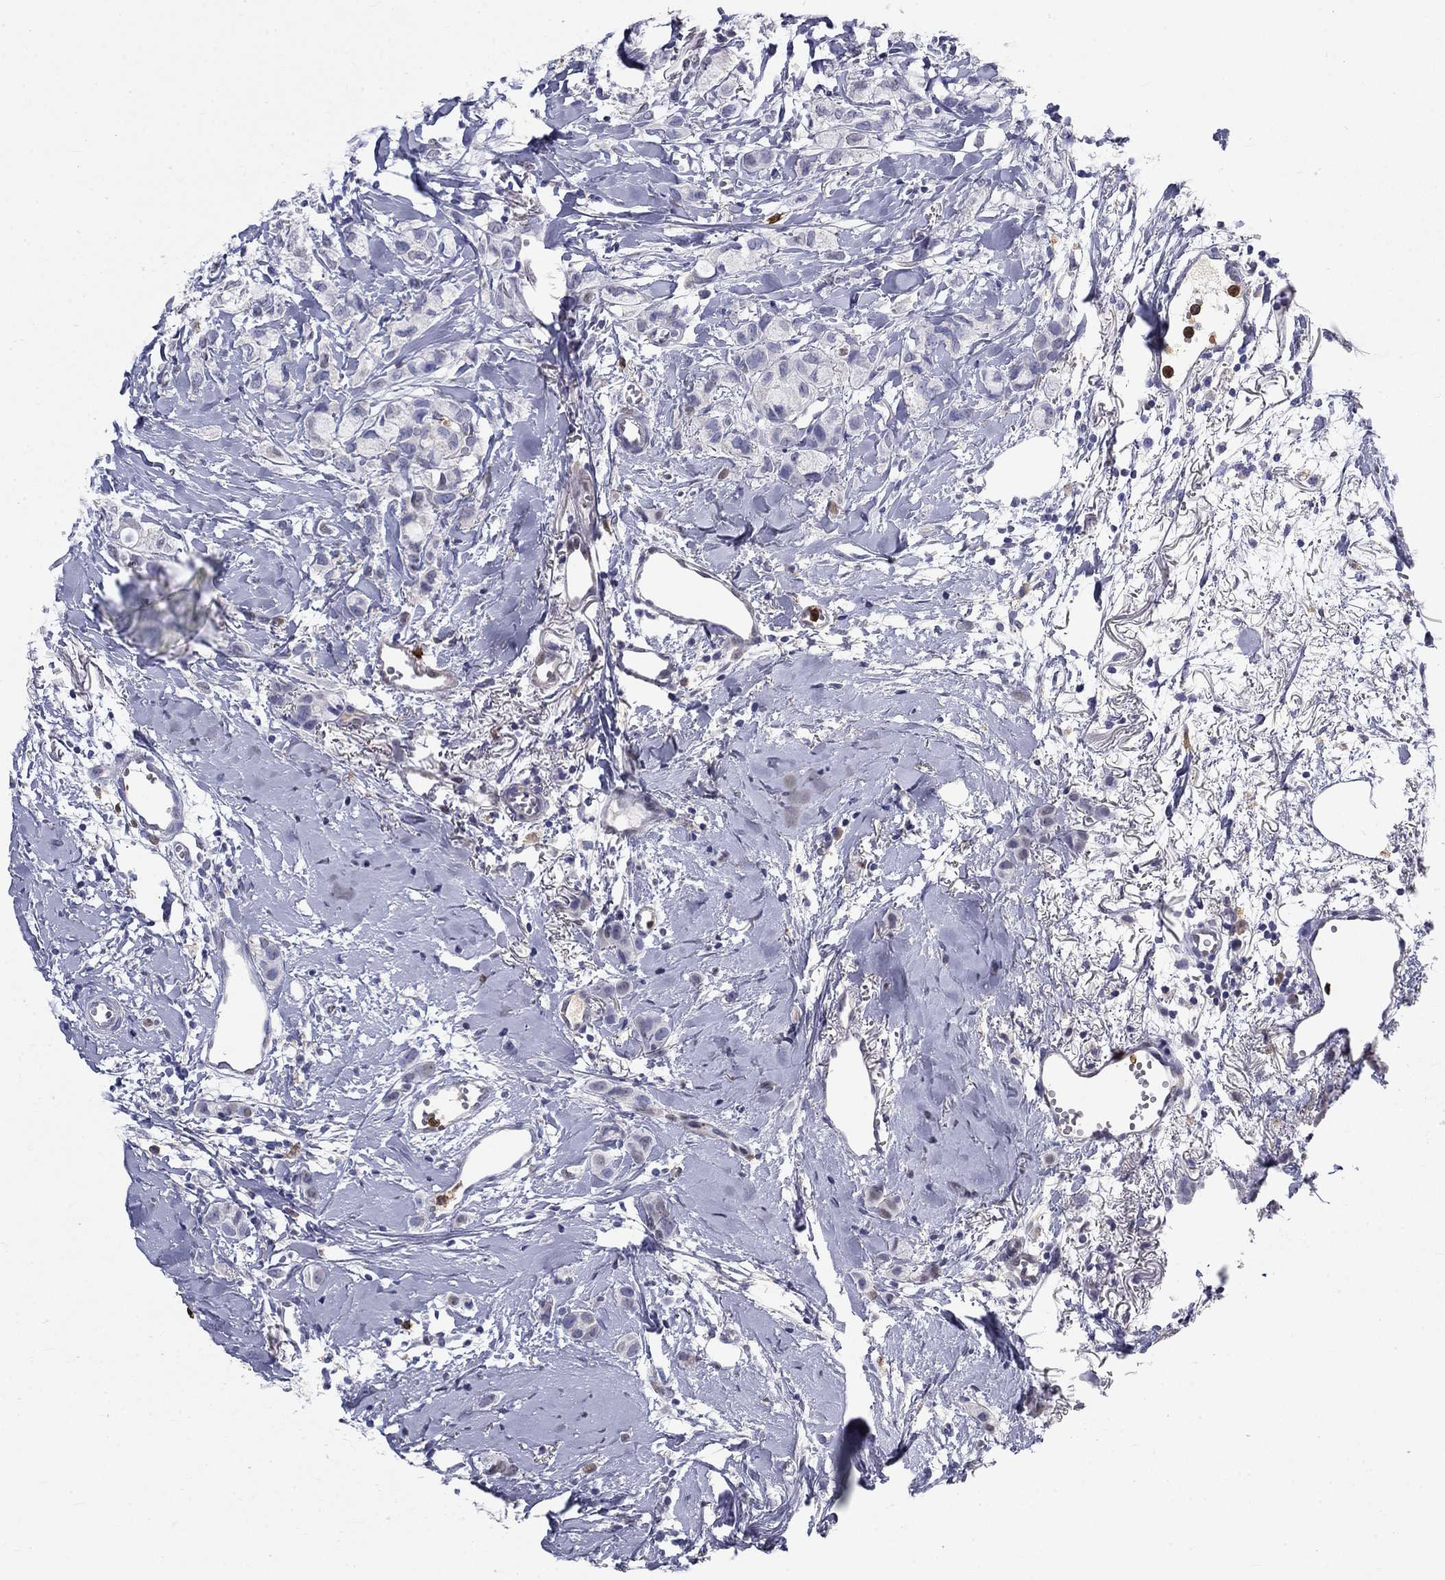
{"staining": {"intensity": "negative", "quantity": "none", "location": "none"}, "tissue": "breast cancer", "cell_type": "Tumor cells", "image_type": "cancer", "snomed": [{"axis": "morphology", "description": "Duct carcinoma"}, {"axis": "topography", "description": "Breast"}], "caption": "Invasive ductal carcinoma (breast) was stained to show a protein in brown. There is no significant expression in tumor cells. (DAB immunohistochemistry visualized using brightfield microscopy, high magnification).", "gene": "IGSF8", "patient": {"sex": "female", "age": 85}}